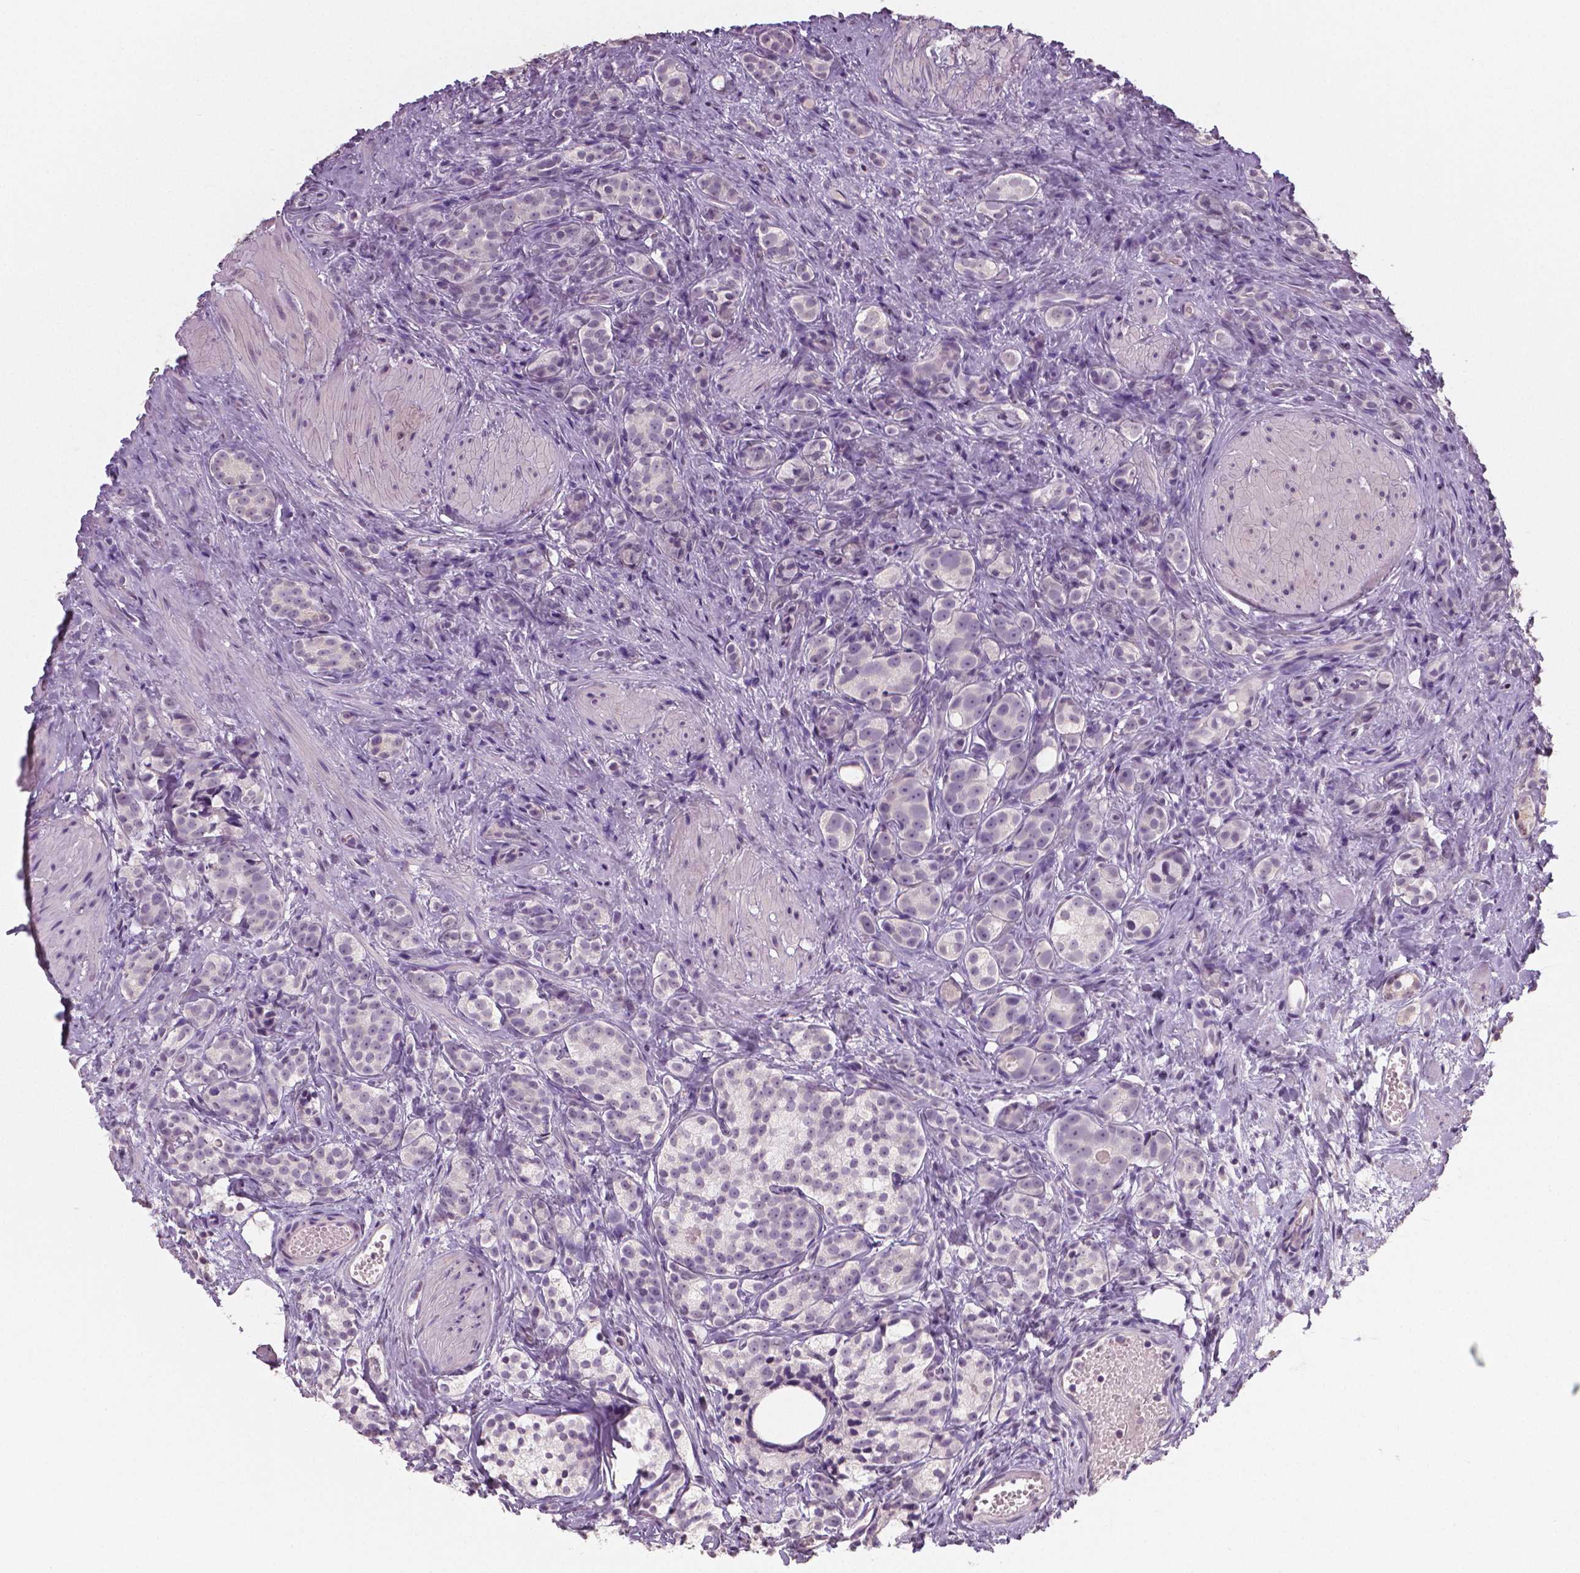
{"staining": {"intensity": "negative", "quantity": "none", "location": "none"}, "tissue": "prostate cancer", "cell_type": "Tumor cells", "image_type": "cancer", "snomed": [{"axis": "morphology", "description": "Adenocarcinoma, High grade"}, {"axis": "topography", "description": "Prostate"}], "caption": "The immunohistochemistry histopathology image has no significant expression in tumor cells of prostate cancer (adenocarcinoma (high-grade)) tissue. (Brightfield microscopy of DAB (3,3'-diaminobenzidine) IHC at high magnification).", "gene": "NECAB1", "patient": {"sex": "male", "age": 53}}